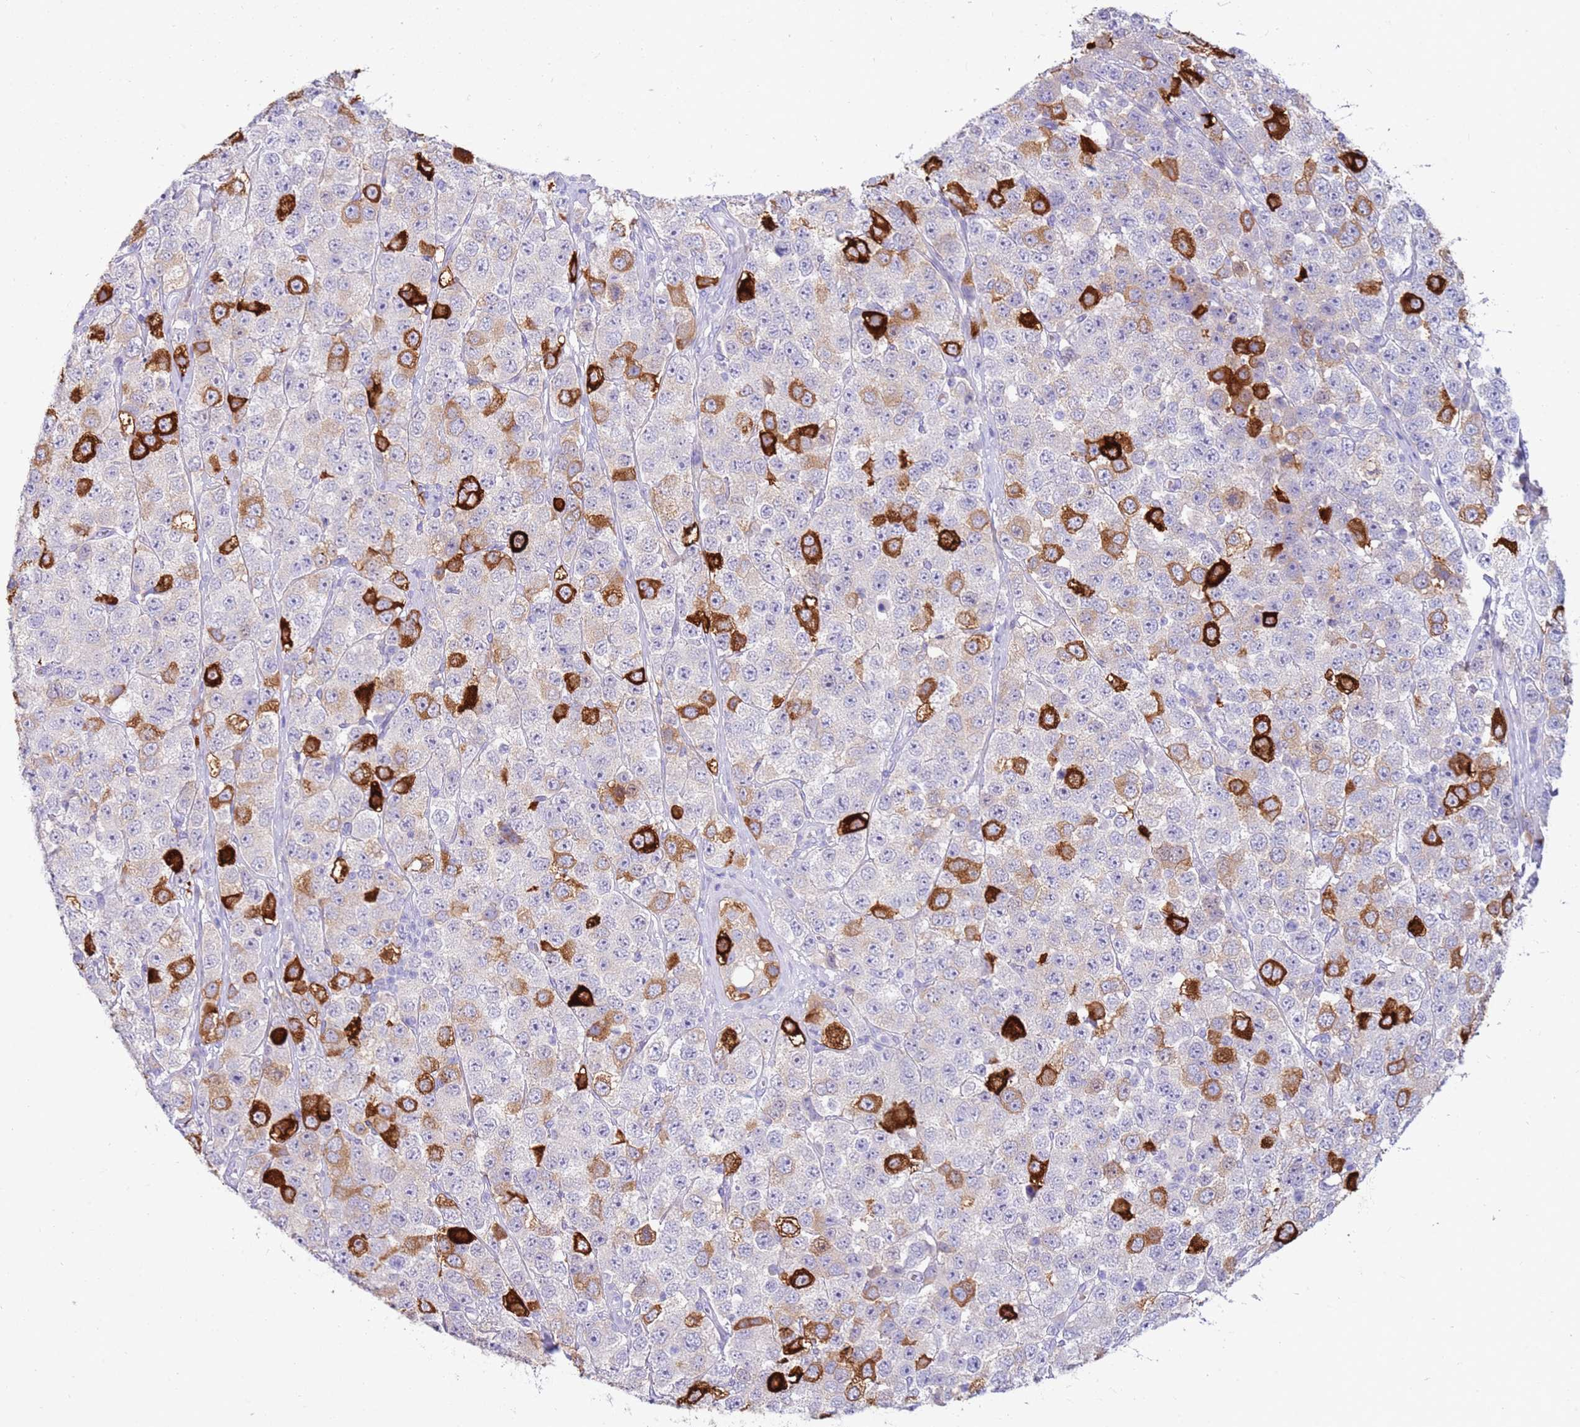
{"staining": {"intensity": "strong", "quantity": "<25%", "location": "cytoplasmic/membranous"}, "tissue": "testis cancer", "cell_type": "Tumor cells", "image_type": "cancer", "snomed": [{"axis": "morphology", "description": "Seminoma, NOS"}, {"axis": "topography", "description": "Testis"}], "caption": "IHC (DAB (3,3'-diaminobenzidine)) staining of testis seminoma displays strong cytoplasmic/membranous protein expression in about <25% of tumor cells.", "gene": "EVPLL", "patient": {"sex": "male", "age": 28}}